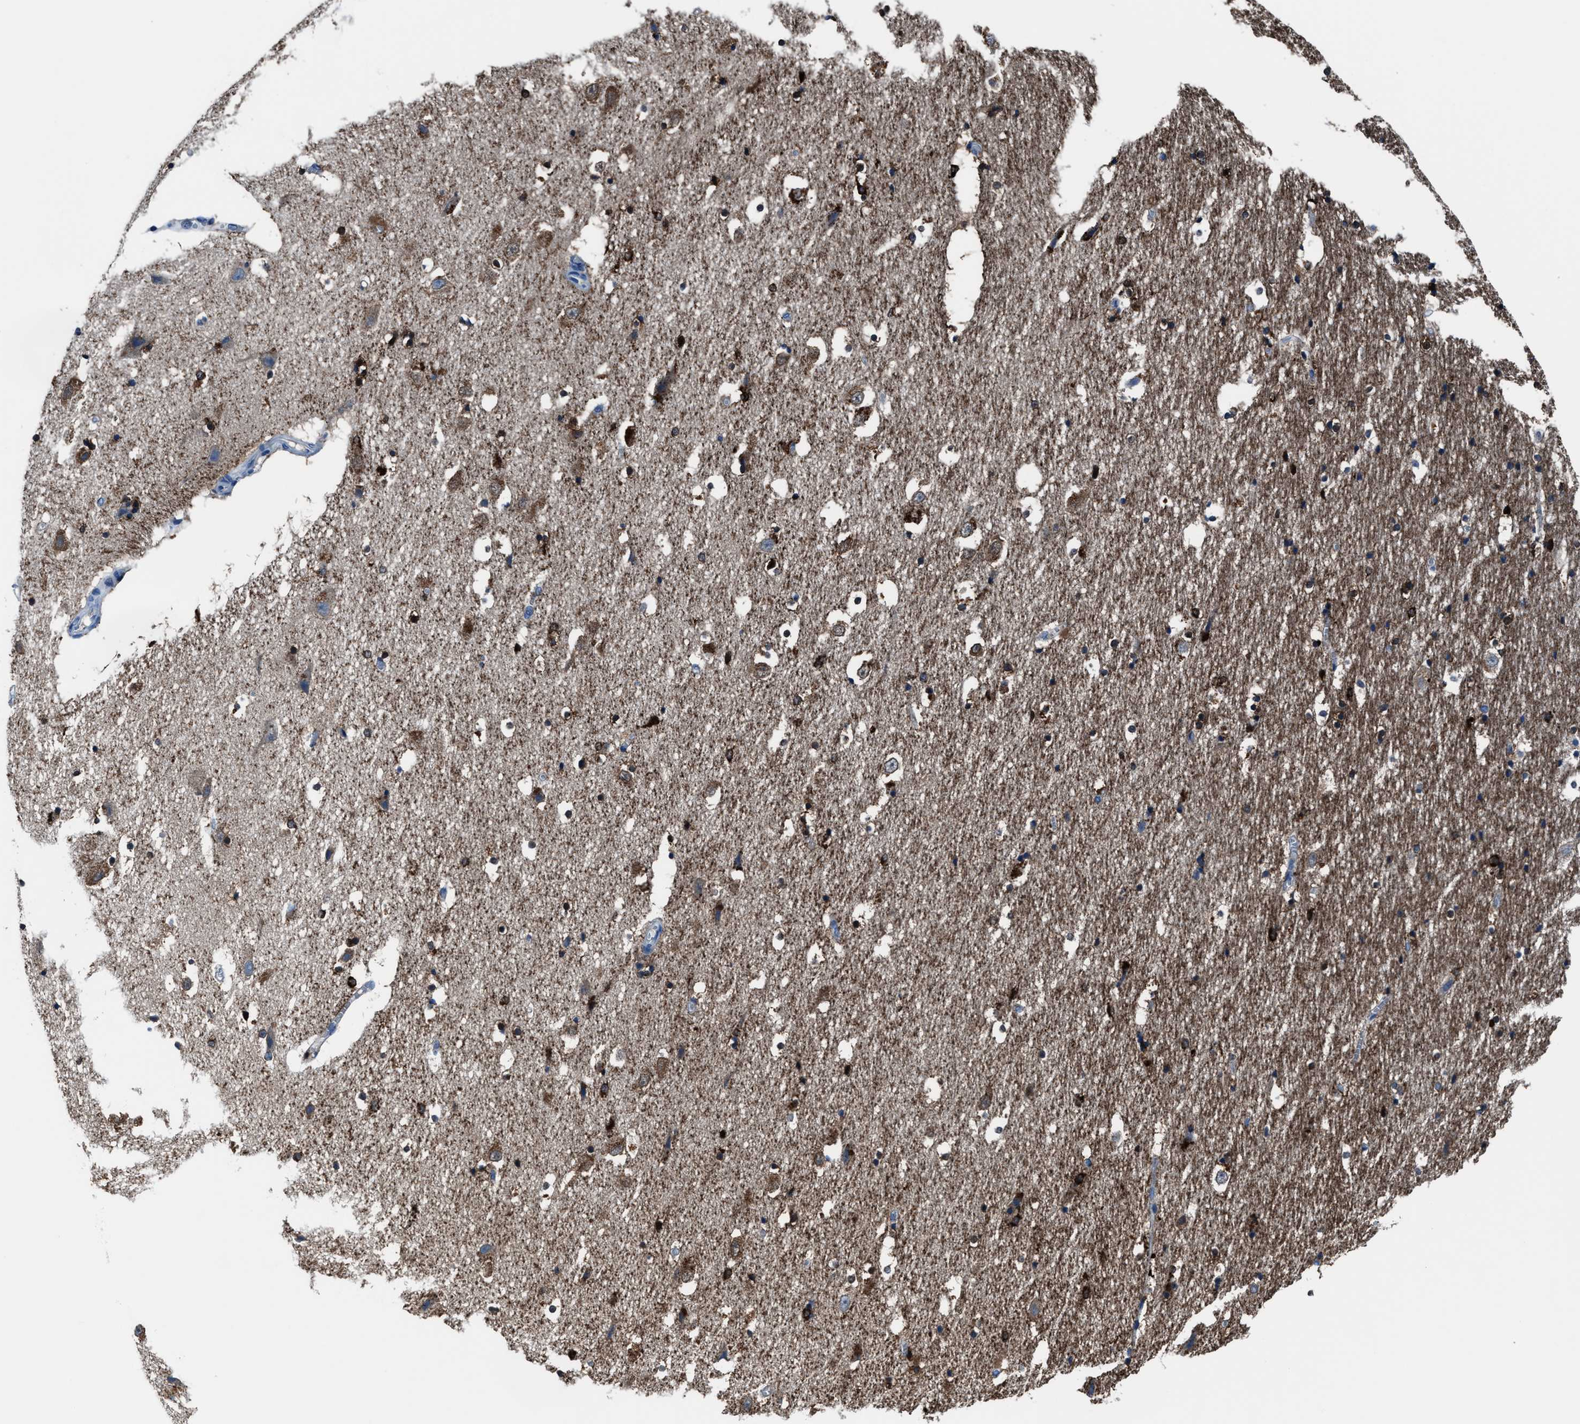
{"staining": {"intensity": "strong", "quantity": "25%-75%", "location": "cytoplasmic/membranous"}, "tissue": "hippocampus", "cell_type": "Glial cells", "image_type": "normal", "snomed": [{"axis": "morphology", "description": "Normal tissue, NOS"}, {"axis": "topography", "description": "Hippocampus"}], "caption": "Immunohistochemical staining of normal hippocampus demonstrates strong cytoplasmic/membranous protein expression in approximately 25%-75% of glial cells. (DAB IHC, brown staining for protein, blue staining for nuclei).", "gene": "FTL", "patient": {"sex": "male", "age": 45}}